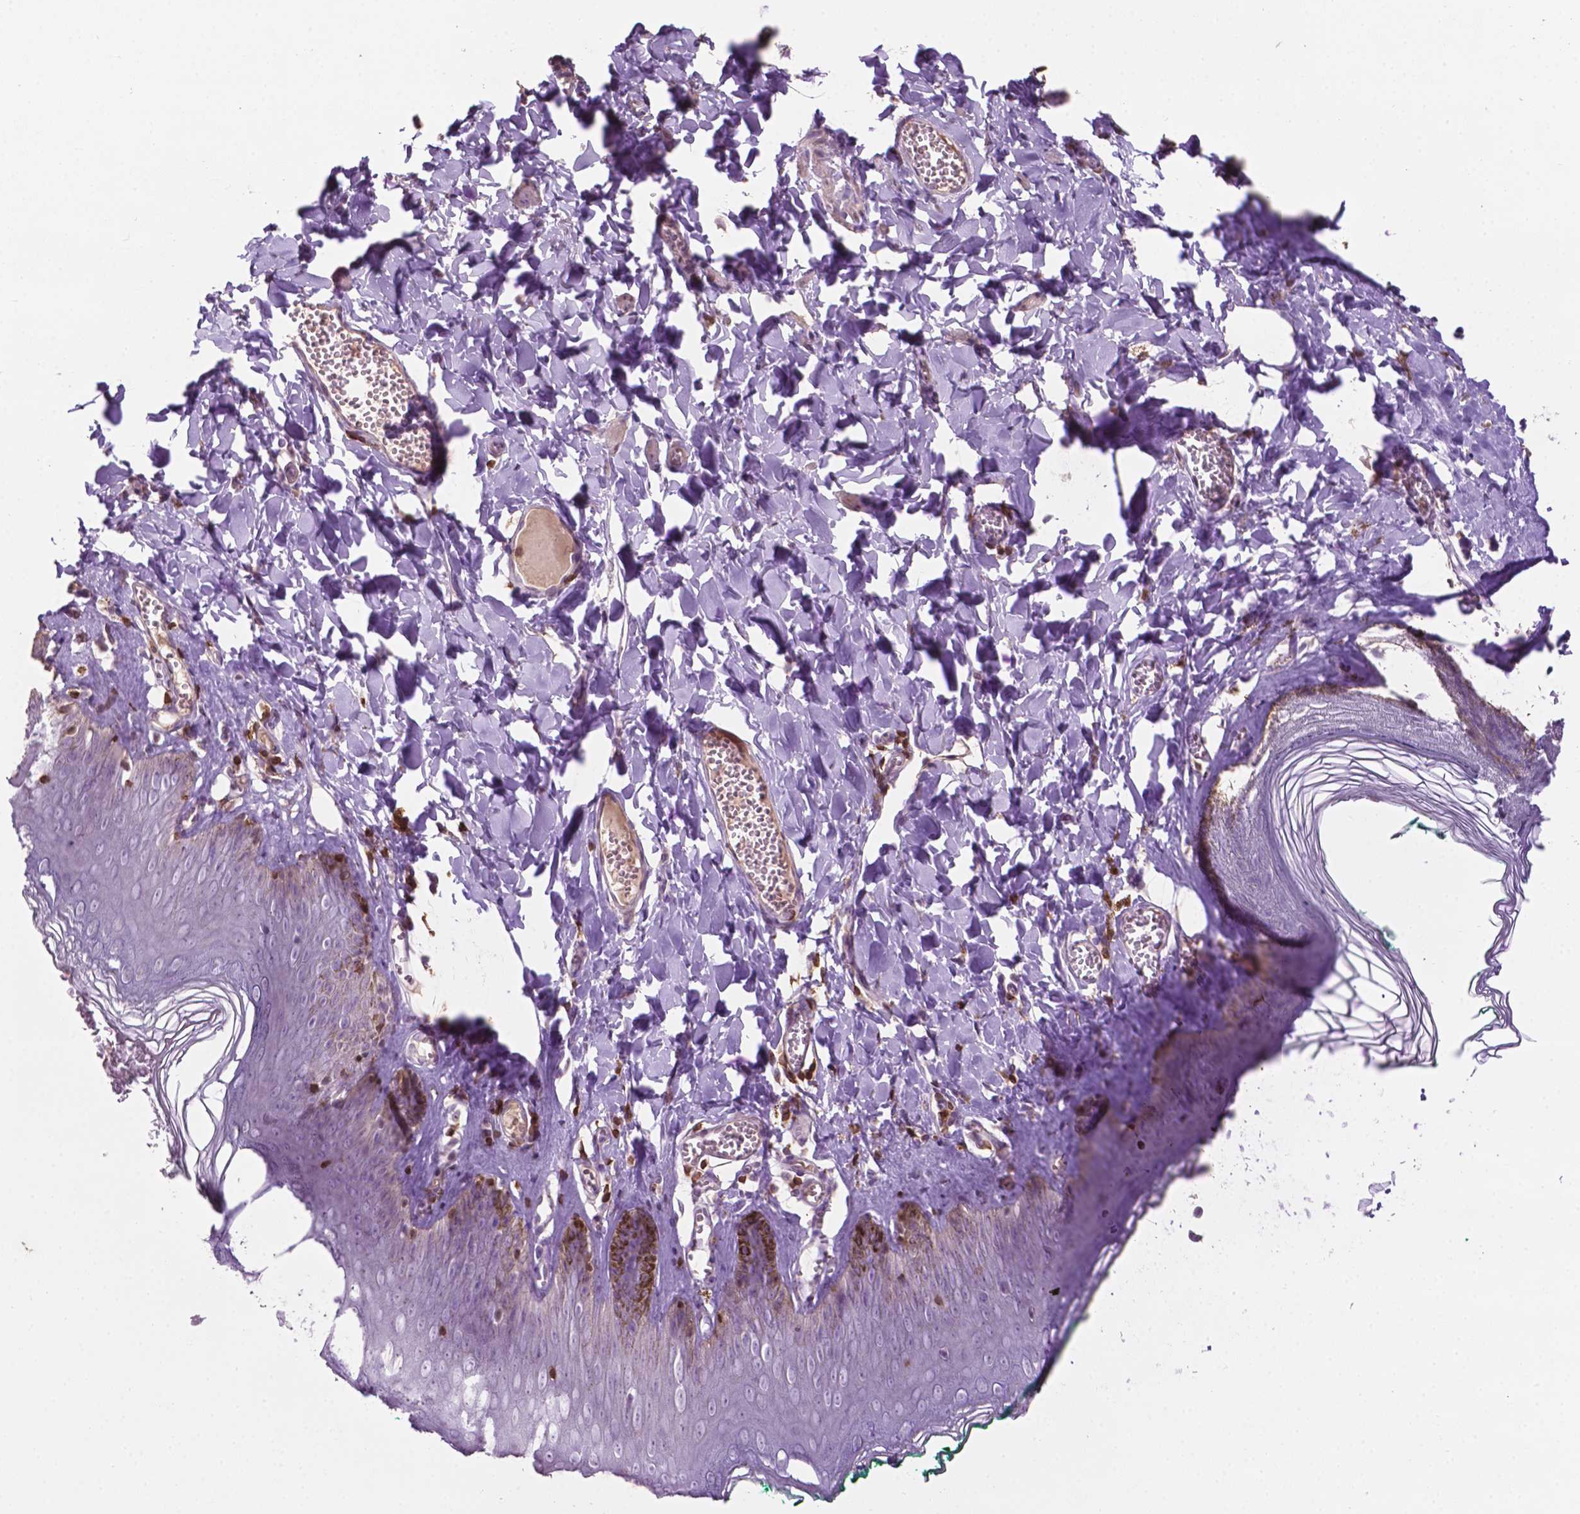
{"staining": {"intensity": "negative", "quantity": "none", "location": "none"}, "tissue": "skin", "cell_type": "Epidermal cells", "image_type": "normal", "snomed": [{"axis": "morphology", "description": "Normal tissue, NOS"}, {"axis": "topography", "description": "Vulva"}, {"axis": "topography", "description": "Peripheral nerve tissue"}], "caption": "DAB immunohistochemical staining of unremarkable skin reveals no significant staining in epidermal cells.", "gene": "TBC1D10C", "patient": {"sex": "female", "age": 66}}